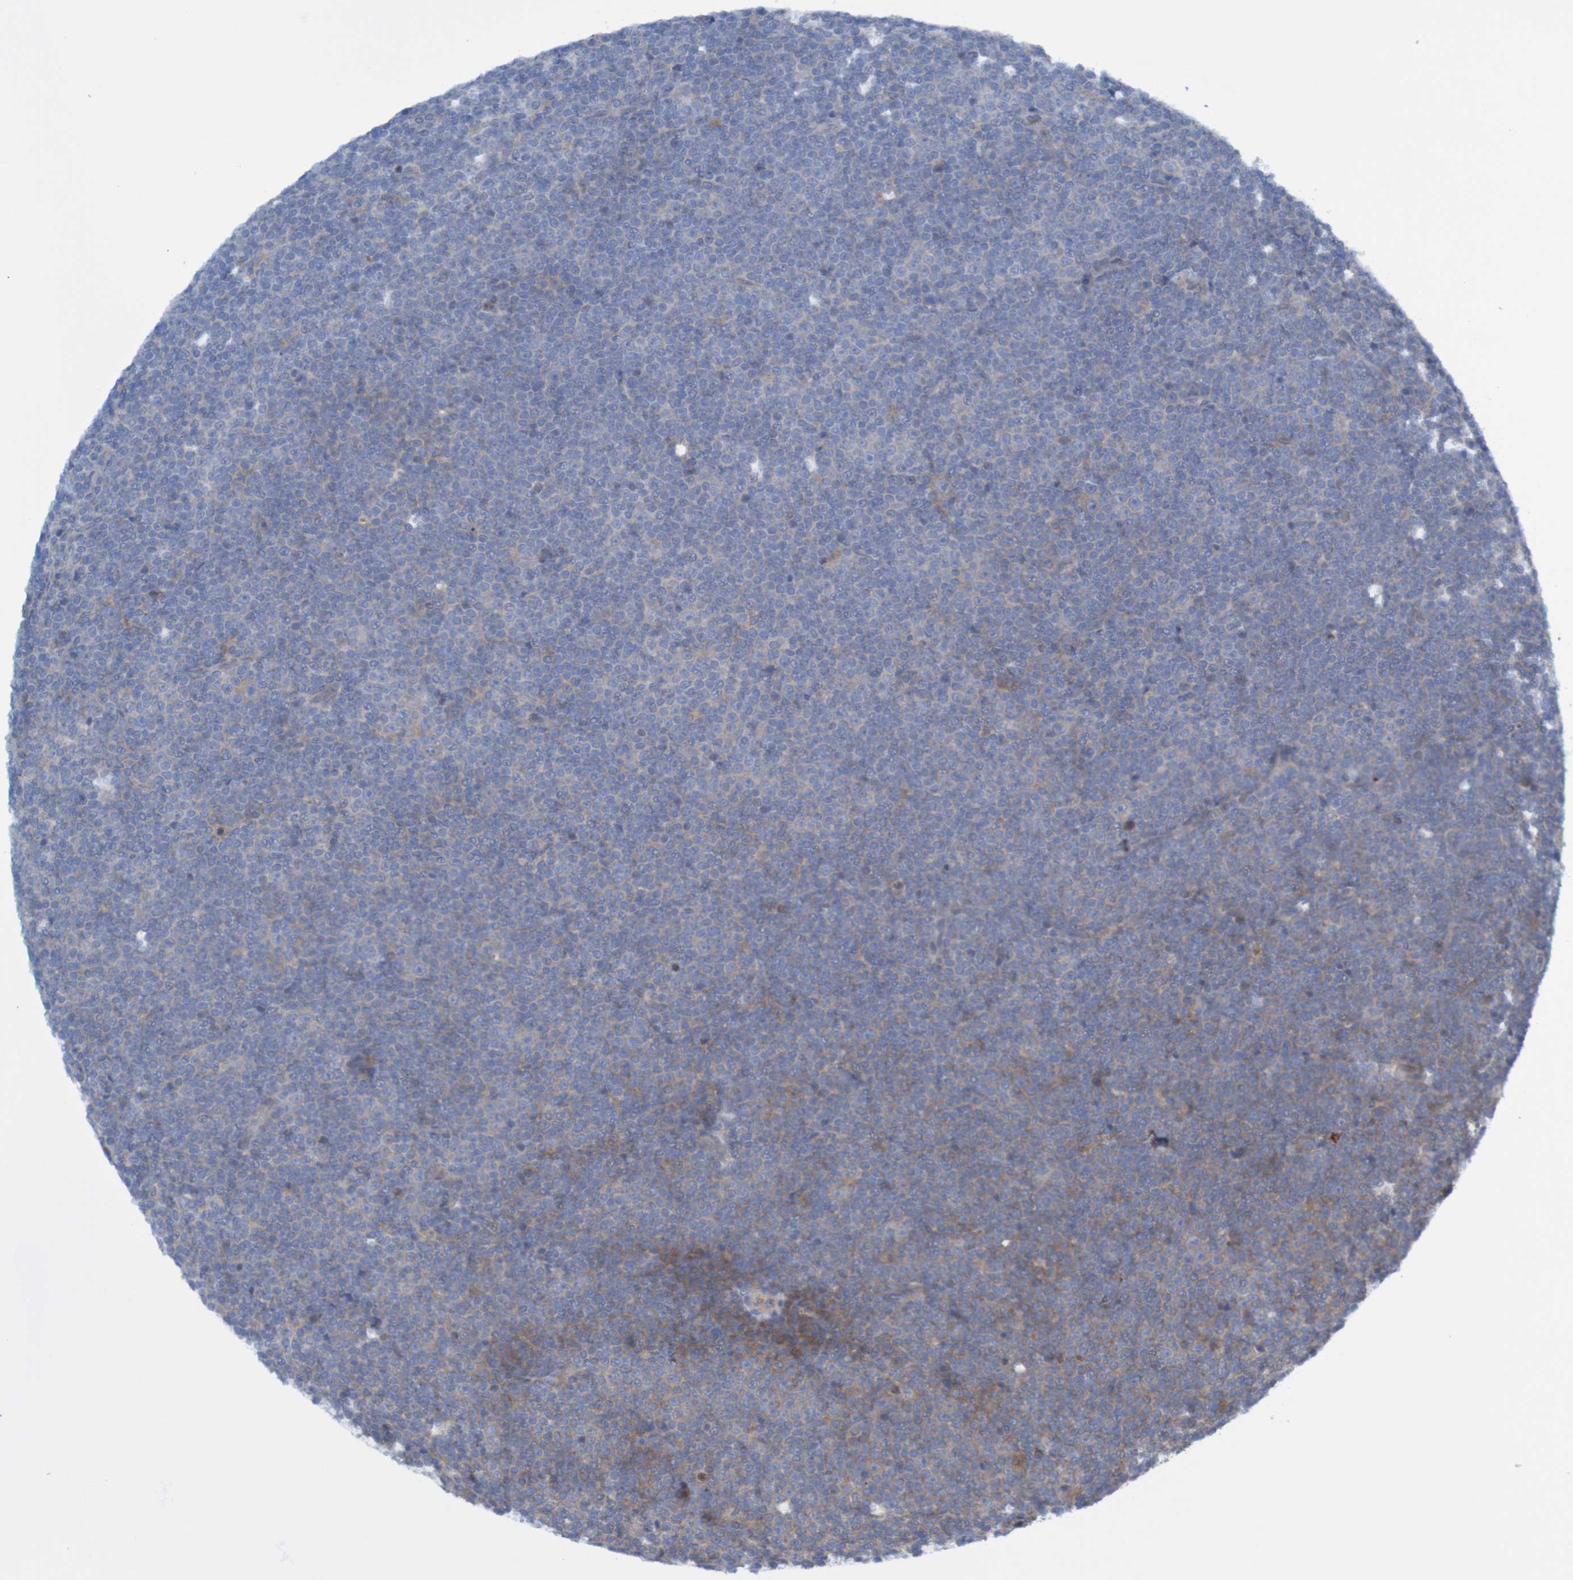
{"staining": {"intensity": "moderate", "quantity": "<25%", "location": "cytoplasmic/membranous"}, "tissue": "lymphoma", "cell_type": "Tumor cells", "image_type": "cancer", "snomed": [{"axis": "morphology", "description": "Malignant lymphoma, non-Hodgkin's type, Low grade"}, {"axis": "topography", "description": "Lymph node"}], "caption": "A high-resolution histopathology image shows immunohistochemistry staining of low-grade malignant lymphoma, non-Hodgkin's type, which exhibits moderate cytoplasmic/membranous staining in approximately <25% of tumor cells.", "gene": "ANGPT4", "patient": {"sex": "female", "age": 67}}